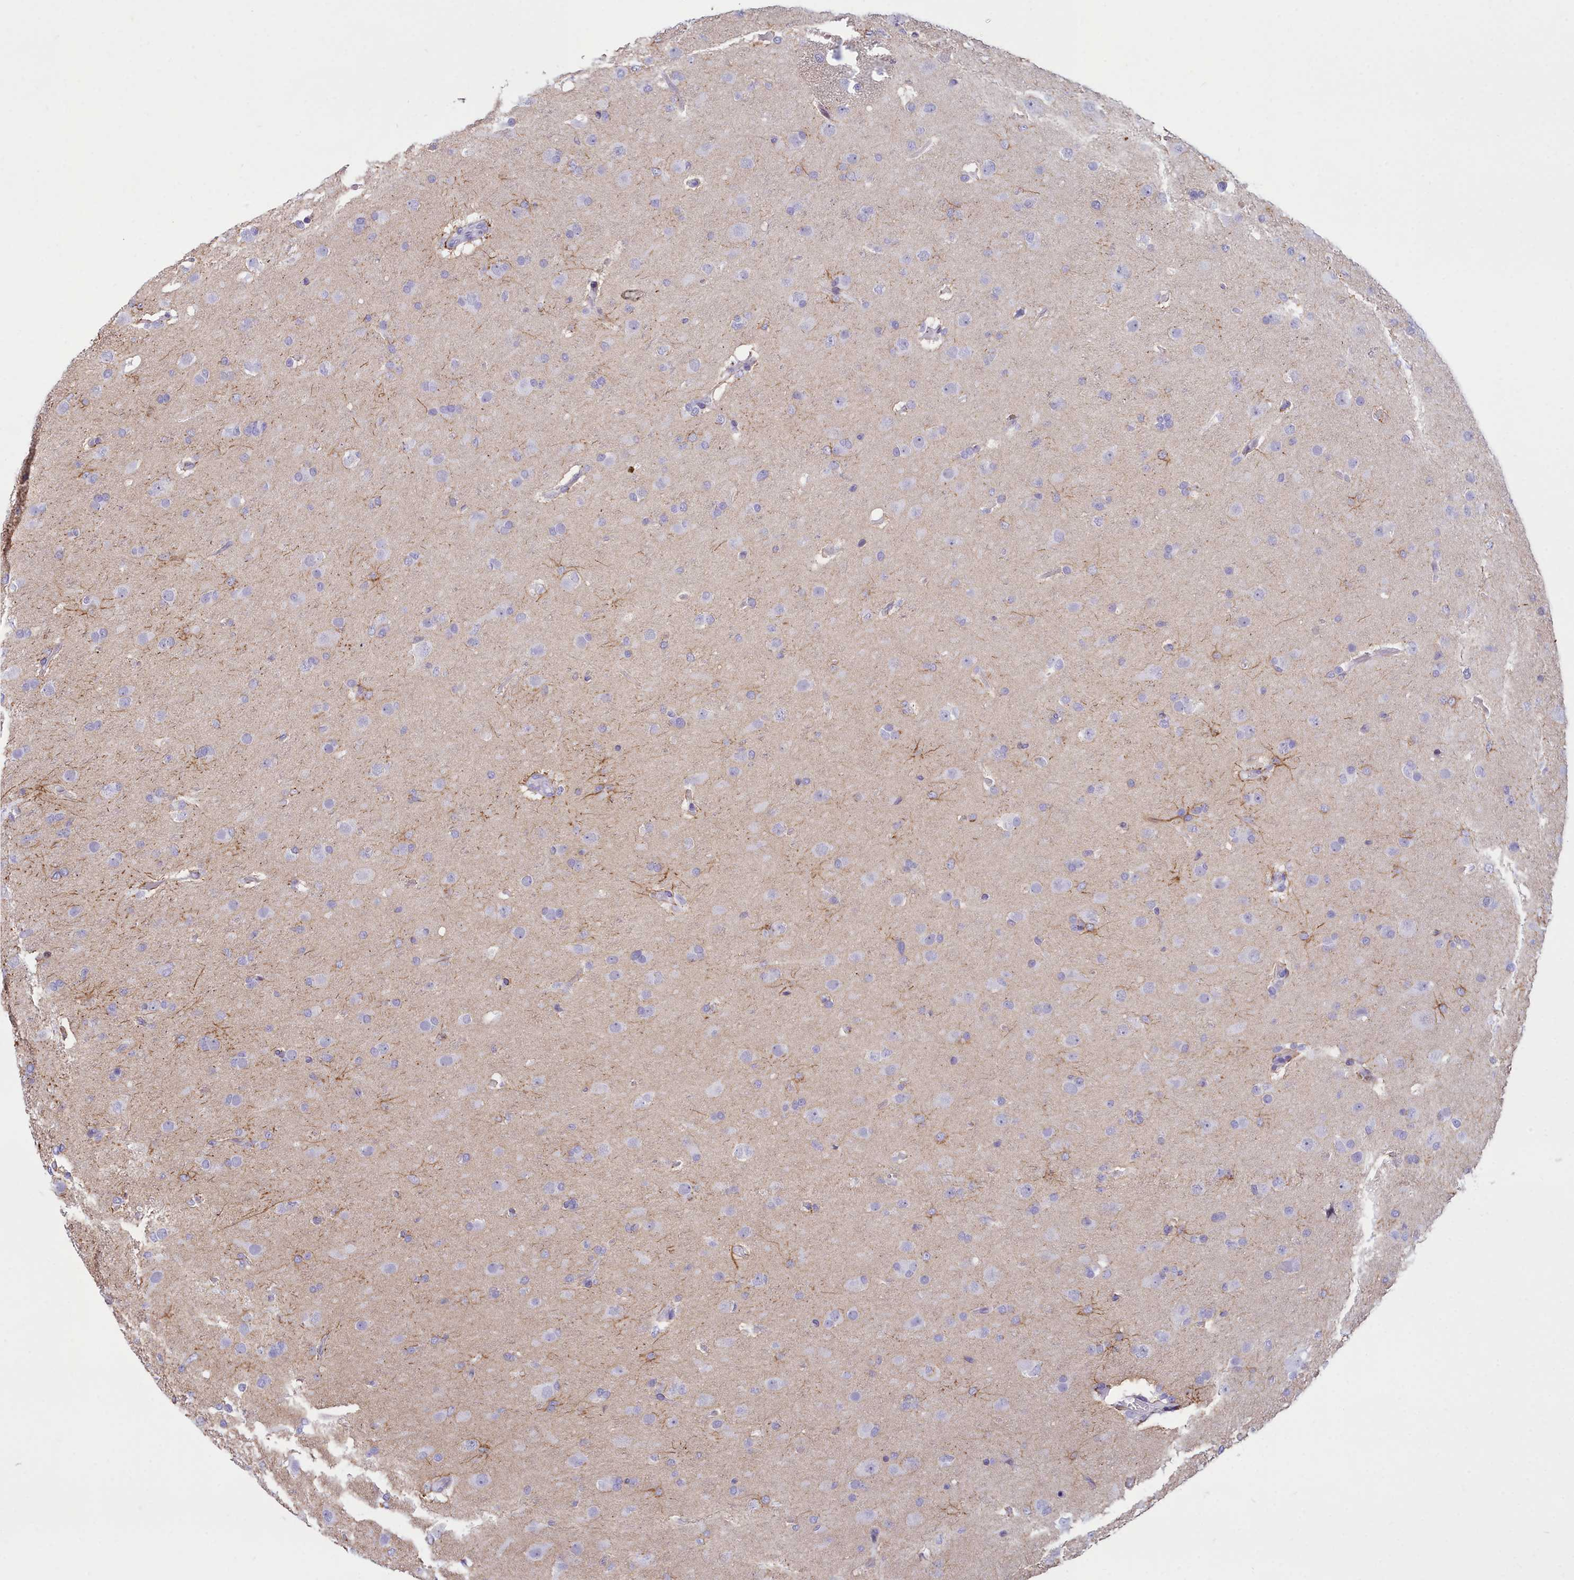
{"staining": {"intensity": "negative", "quantity": "none", "location": "none"}, "tissue": "glioma", "cell_type": "Tumor cells", "image_type": "cancer", "snomed": [{"axis": "morphology", "description": "Glioma, malignant, Low grade"}, {"axis": "topography", "description": "Brain"}], "caption": "This image is of low-grade glioma (malignant) stained with IHC to label a protein in brown with the nuclei are counter-stained blue. There is no expression in tumor cells.", "gene": "SNX20", "patient": {"sex": "male", "age": 65}}